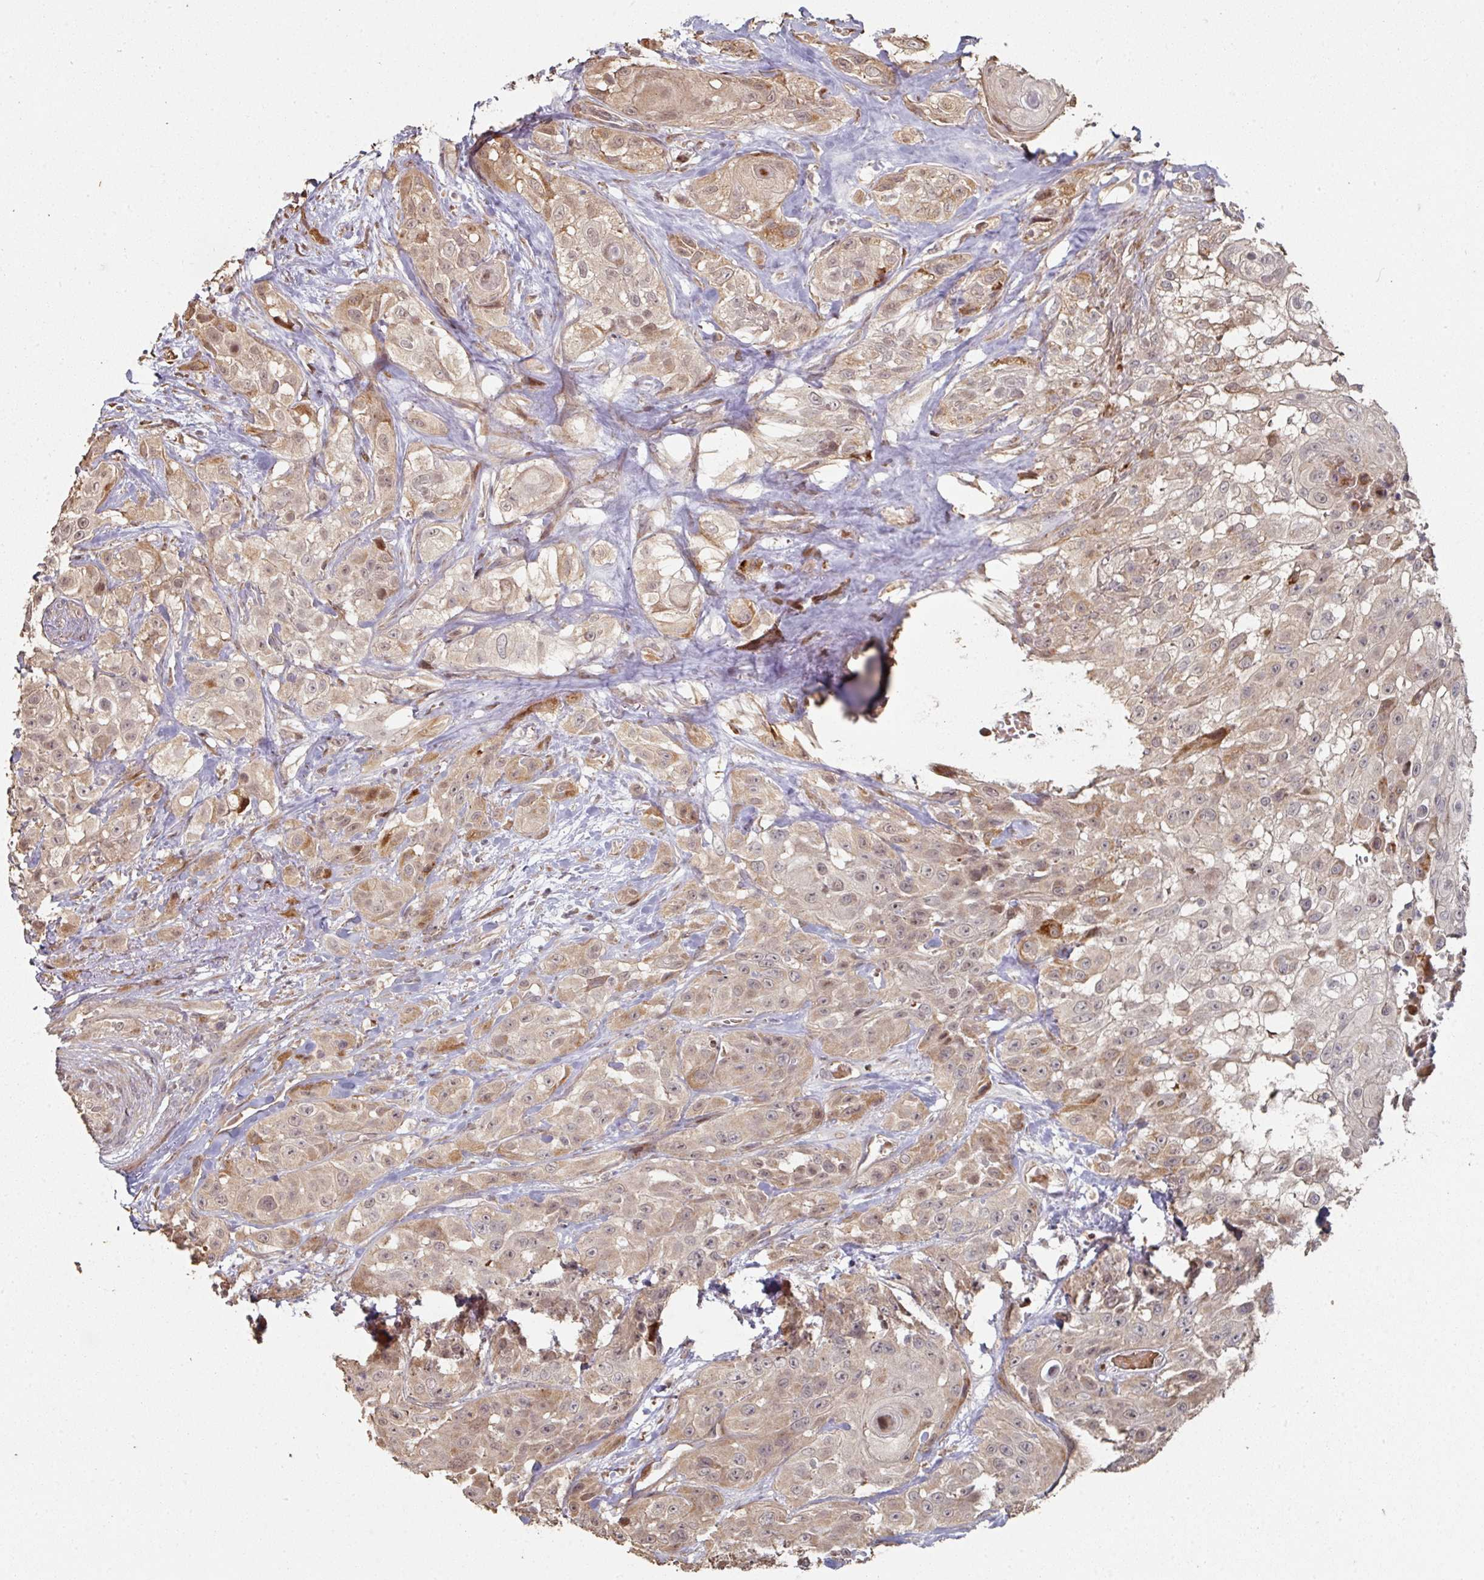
{"staining": {"intensity": "moderate", "quantity": "25%-75%", "location": "cytoplasmic/membranous"}, "tissue": "head and neck cancer", "cell_type": "Tumor cells", "image_type": "cancer", "snomed": [{"axis": "morphology", "description": "Squamous cell carcinoma, NOS"}, {"axis": "topography", "description": "Head-Neck"}], "caption": "Moderate cytoplasmic/membranous staining for a protein is present in approximately 25%-75% of tumor cells of head and neck squamous cell carcinoma using immunohistochemistry (IHC).", "gene": "CA7", "patient": {"sex": "male", "age": 83}}